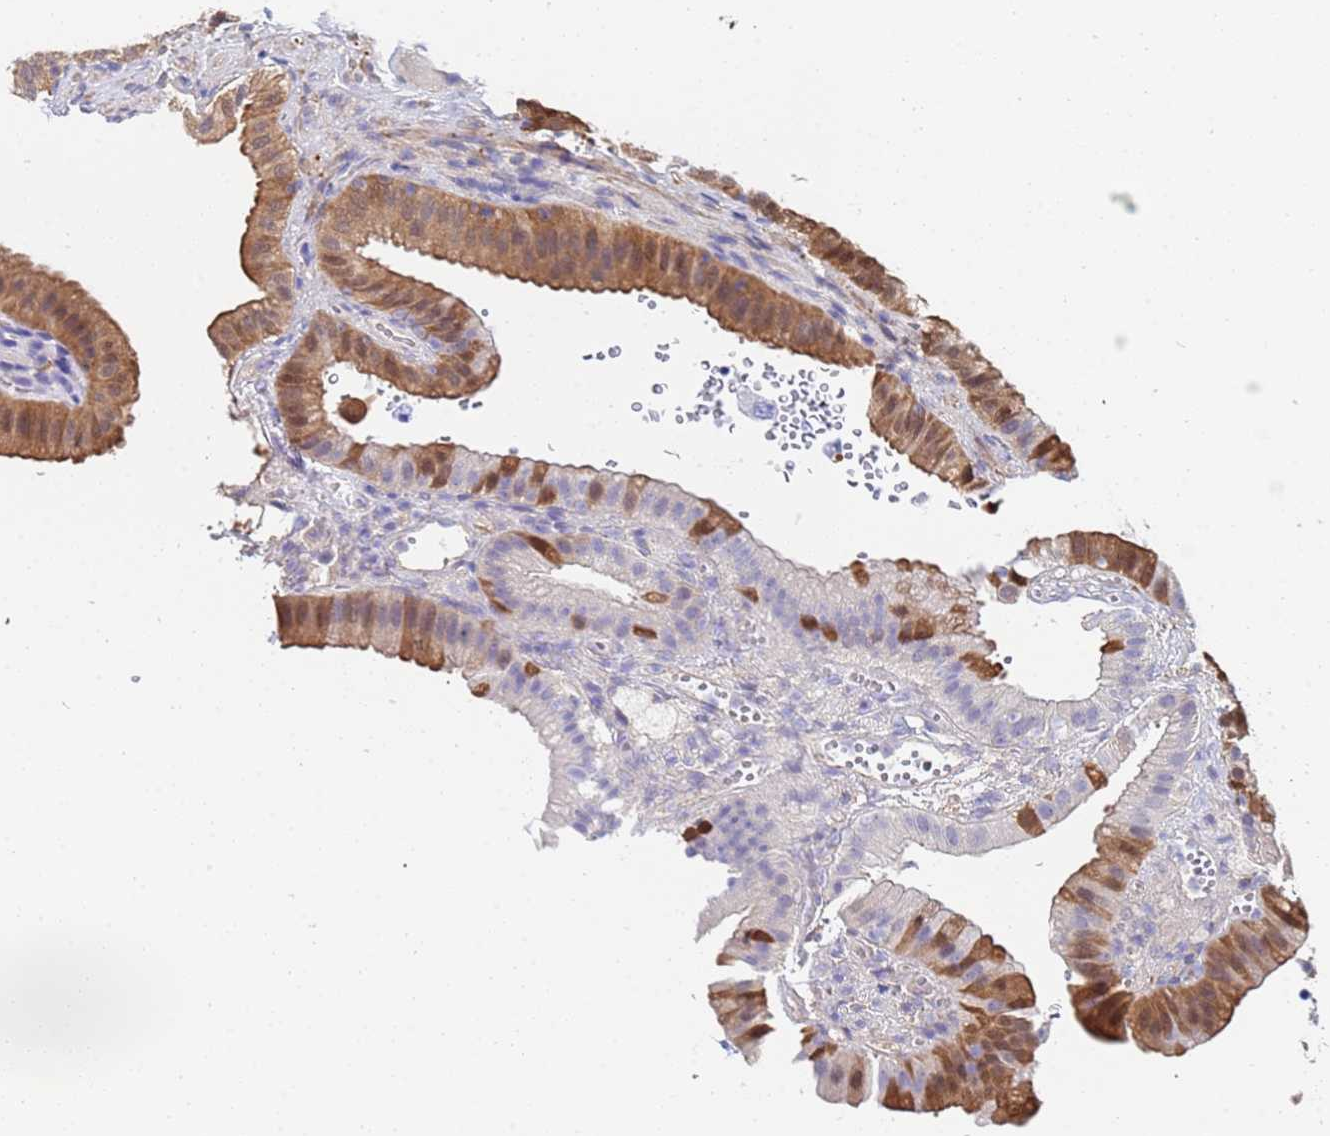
{"staining": {"intensity": "moderate", "quantity": ">75%", "location": "cytoplasmic/membranous"}, "tissue": "gallbladder", "cell_type": "Glandular cells", "image_type": "normal", "snomed": [{"axis": "morphology", "description": "Normal tissue, NOS"}, {"axis": "topography", "description": "Gallbladder"}], "caption": "Gallbladder was stained to show a protein in brown. There is medium levels of moderate cytoplasmic/membranous staining in approximately >75% of glandular cells.", "gene": "CST1", "patient": {"sex": "female", "age": 61}}